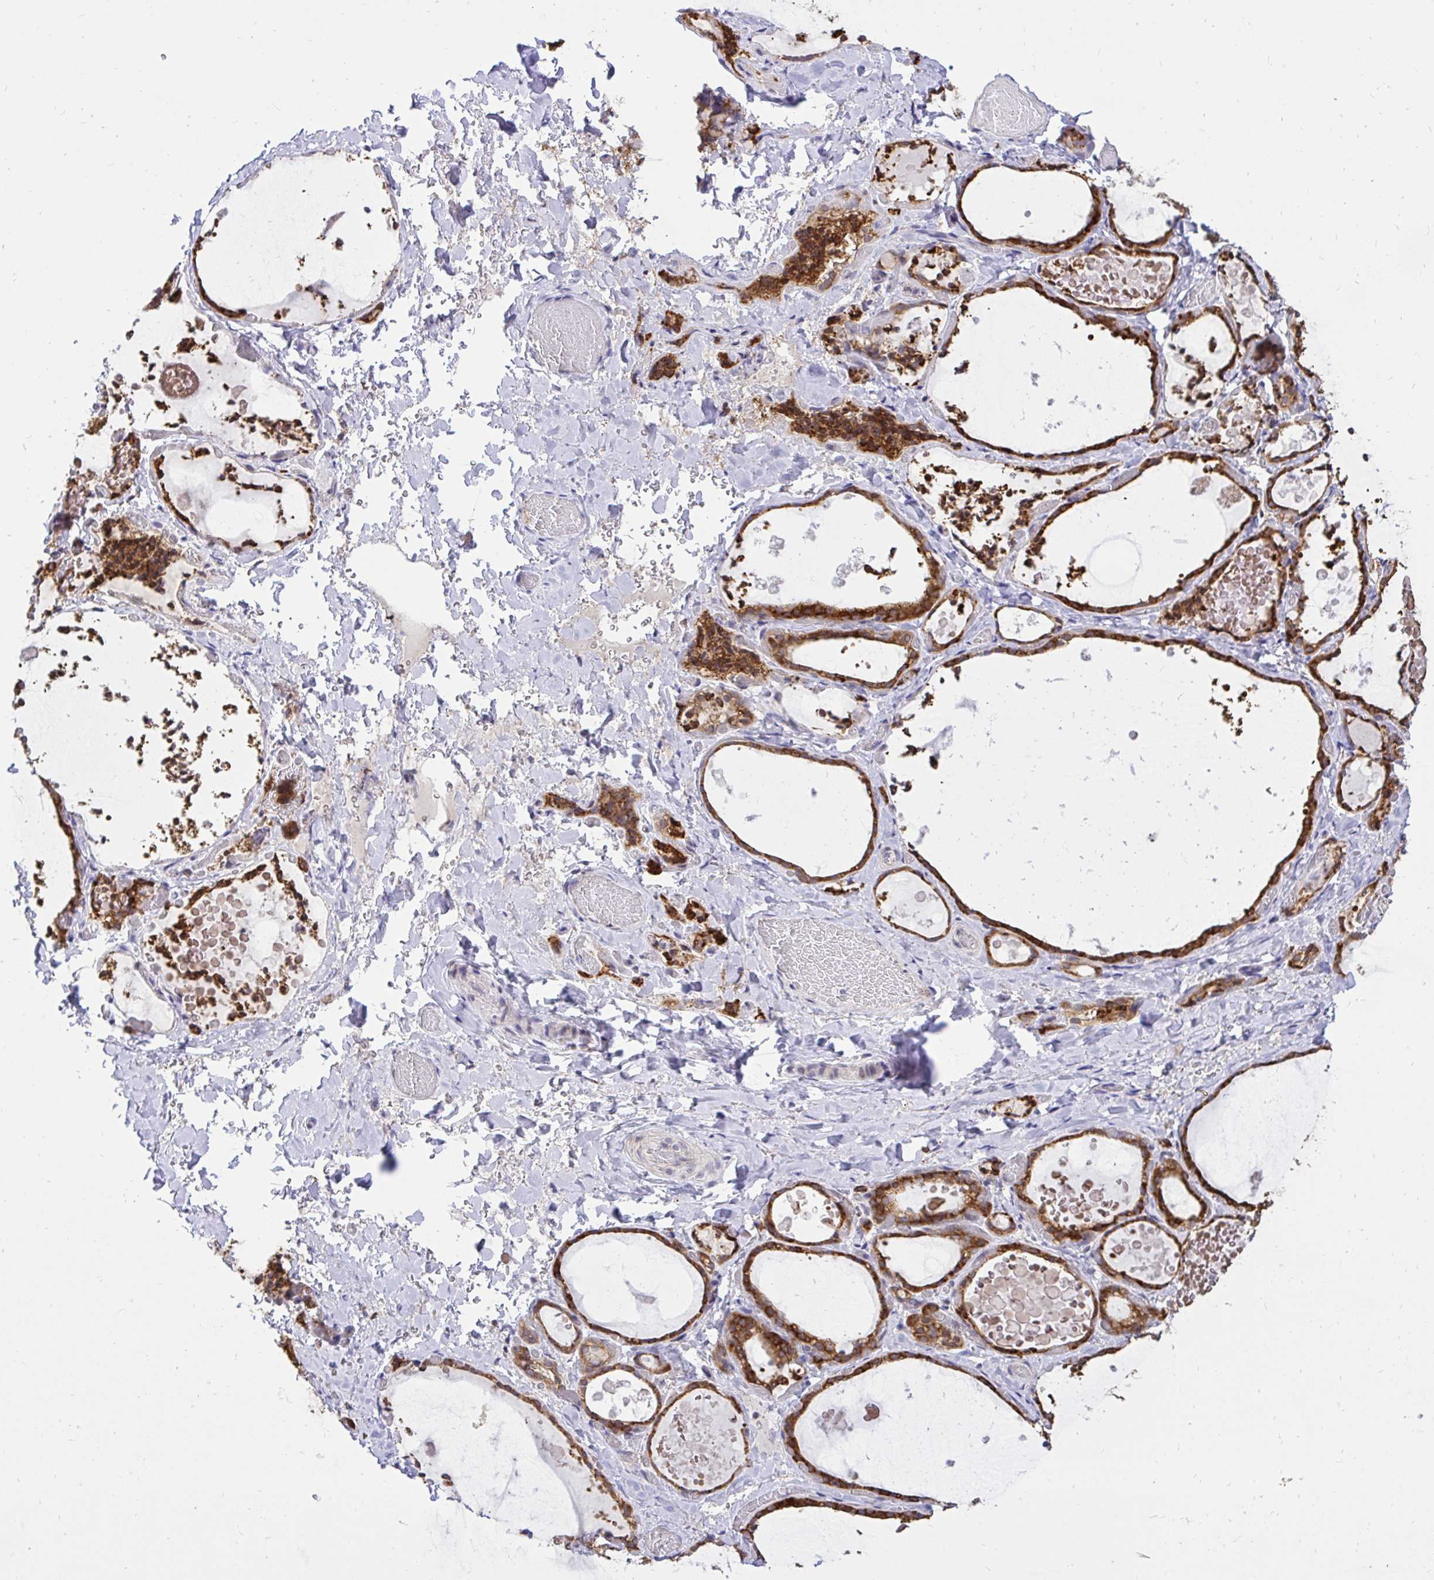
{"staining": {"intensity": "strong", "quantity": ">75%", "location": "cytoplasmic/membranous"}, "tissue": "thyroid gland", "cell_type": "Glandular cells", "image_type": "normal", "snomed": [{"axis": "morphology", "description": "Normal tissue, NOS"}, {"axis": "topography", "description": "Thyroid gland"}], "caption": "Brown immunohistochemical staining in benign human thyroid gland shows strong cytoplasmic/membranous staining in about >75% of glandular cells.", "gene": "NAALAD2", "patient": {"sex": "female", "age": 56}}